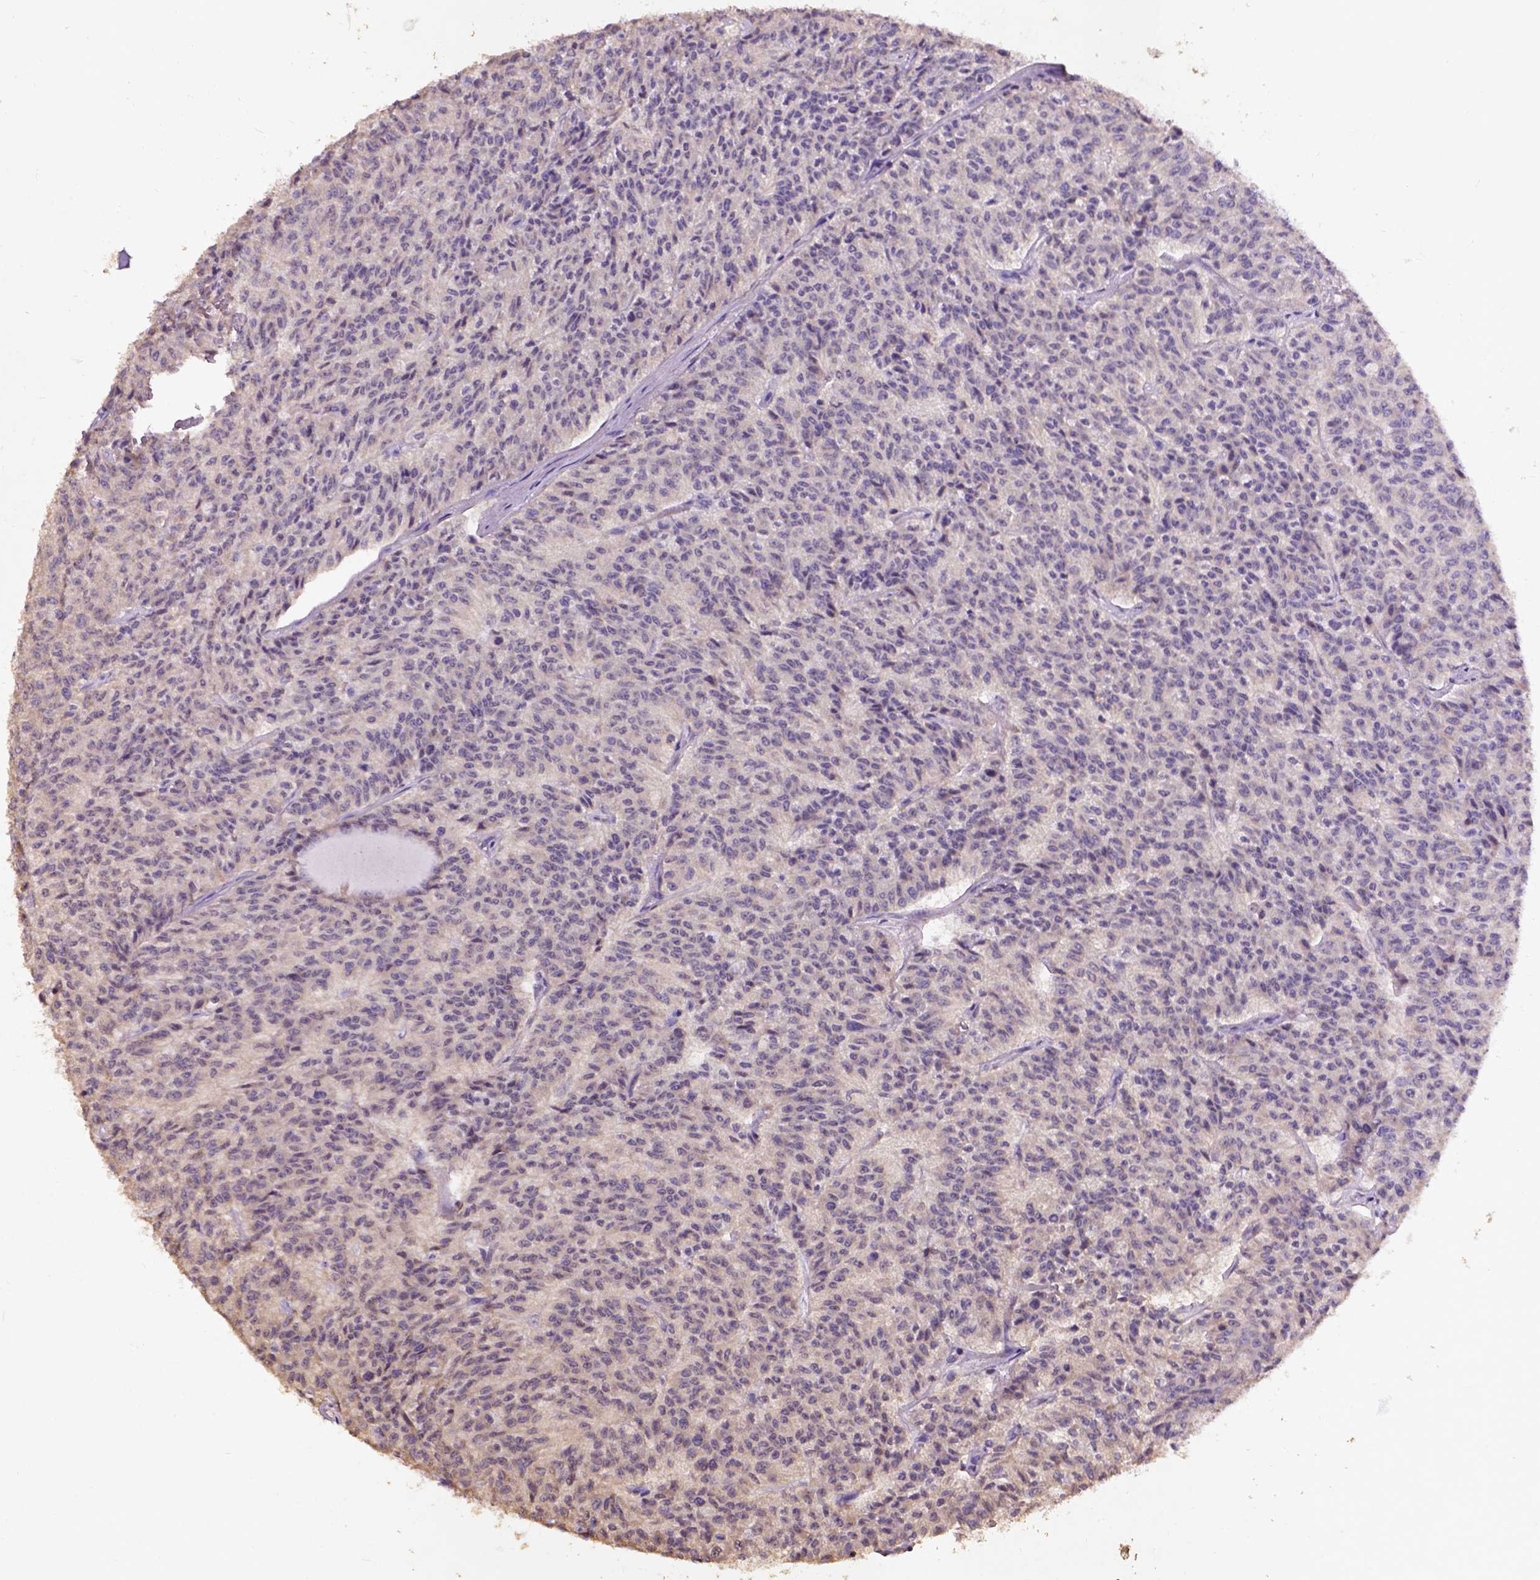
{"staining": {"intensity": "weak", "quantity": "25%-75%", "location": "cytoplasmic/membranous"}, "tissue": "carcinoid", "cell_type": "Tumor cells", "image_type": "cancer", "snomed": [{"axis": "morphology", "description": "Carcinoid, malignant, NOS"}, {"axis": "topography", "description": "Lung"}], "caption": "Immunohistochemical staining of carcinoid (malignant) reveals low levels of weak cytoplasmic/membranous expression in about 25%-75% of tumor cells. (DAB (3,3'-diaminobenzidine) IHC with brightfield microscopy, high magnification).", "gene": "KBTBD8", "patient": {"sex": "male", "age": 71}}